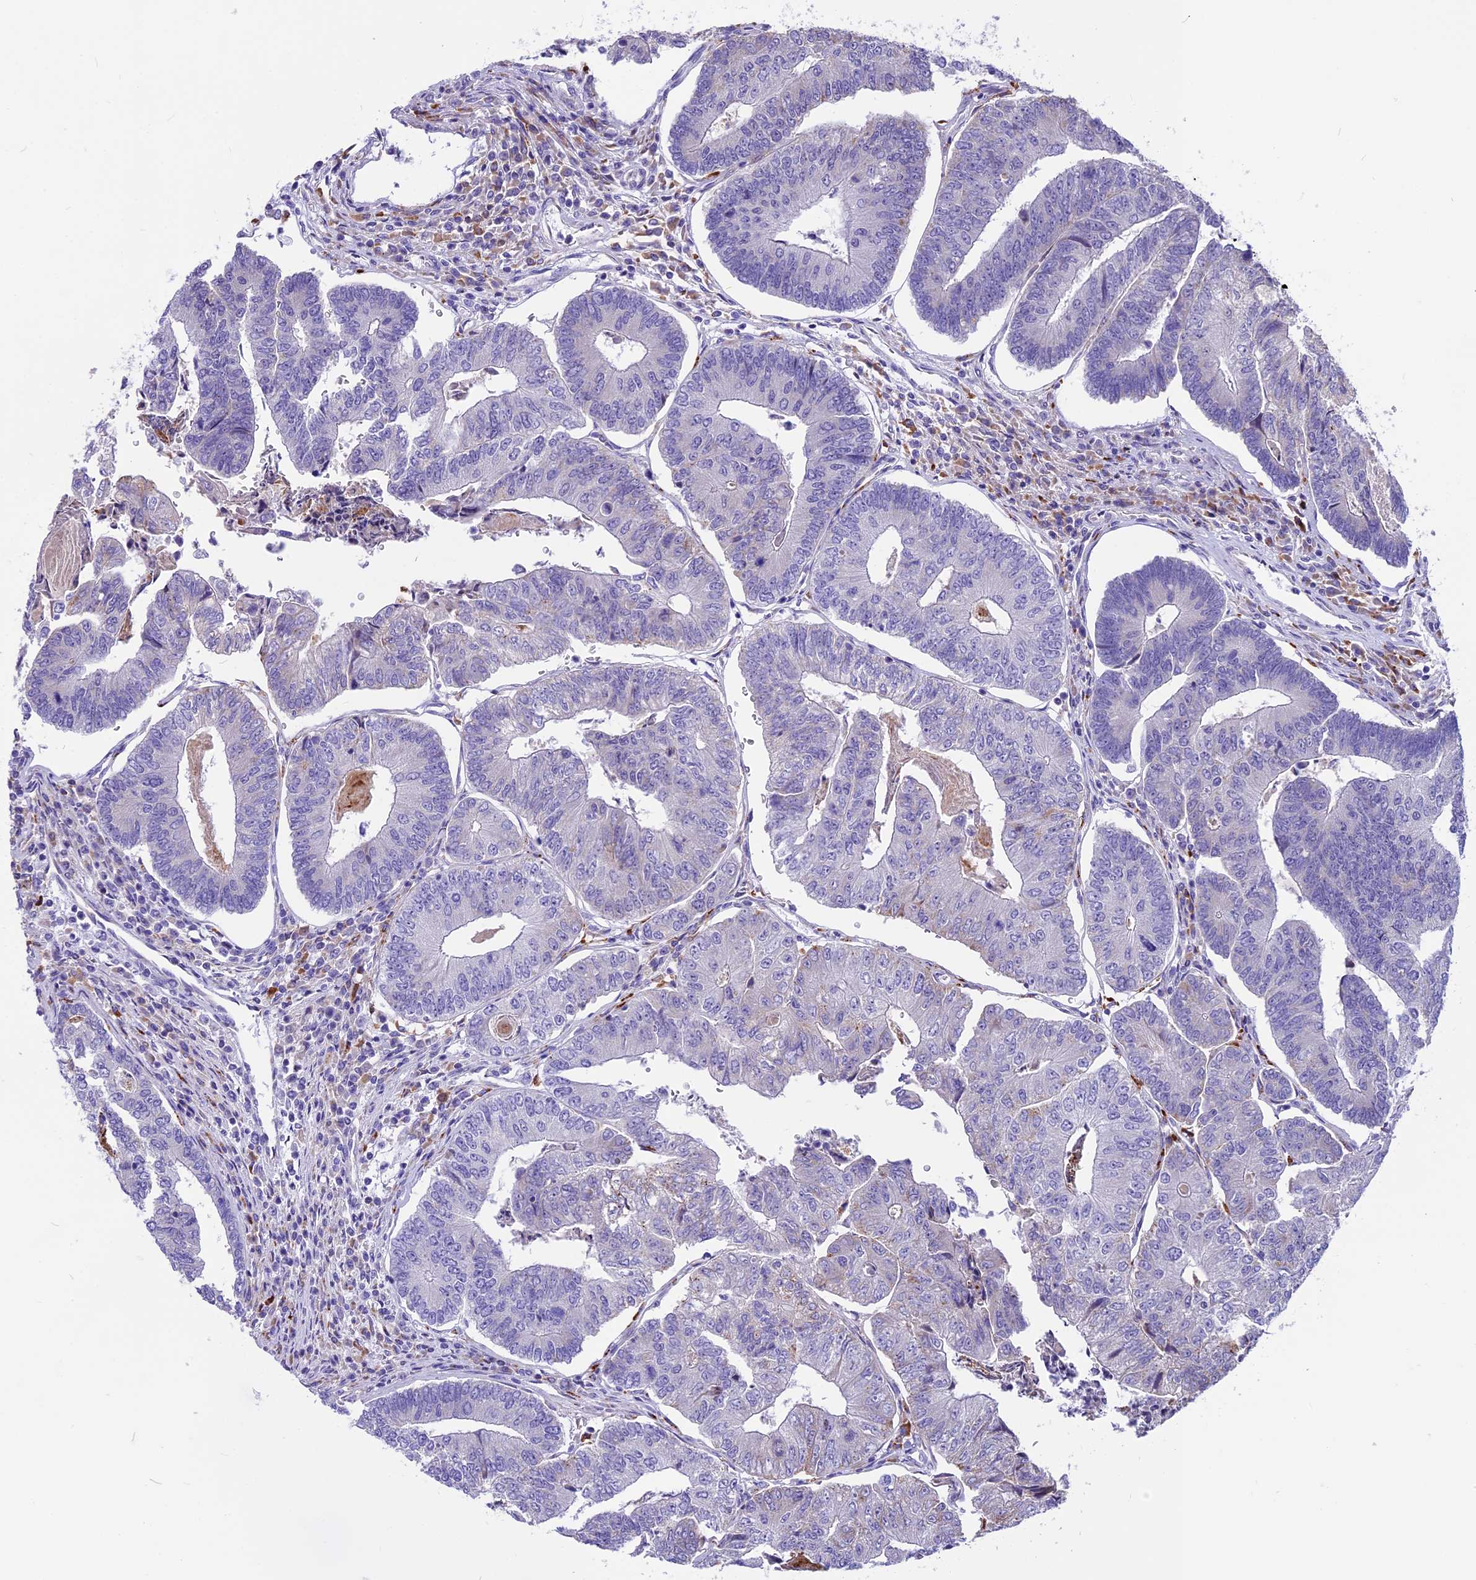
{"staining": {"intensity": "negative", "quantity": "none", "location": "none"}, "tissue": "colorectal cancer", "cell_type": "Tumor cells", "image_type": "cancer", "snomed": [{"axis": "morphology", "description": "Adenocarcinoma, NOS"}, {"axis": "topography", "description": "Colon"}], "caption": "The histopathology image displays no significant expression in tumor cells of adenocarcinoma (colorectal).", "gene": "THRSP", "patient": {"sex": "female", "age": 67}}